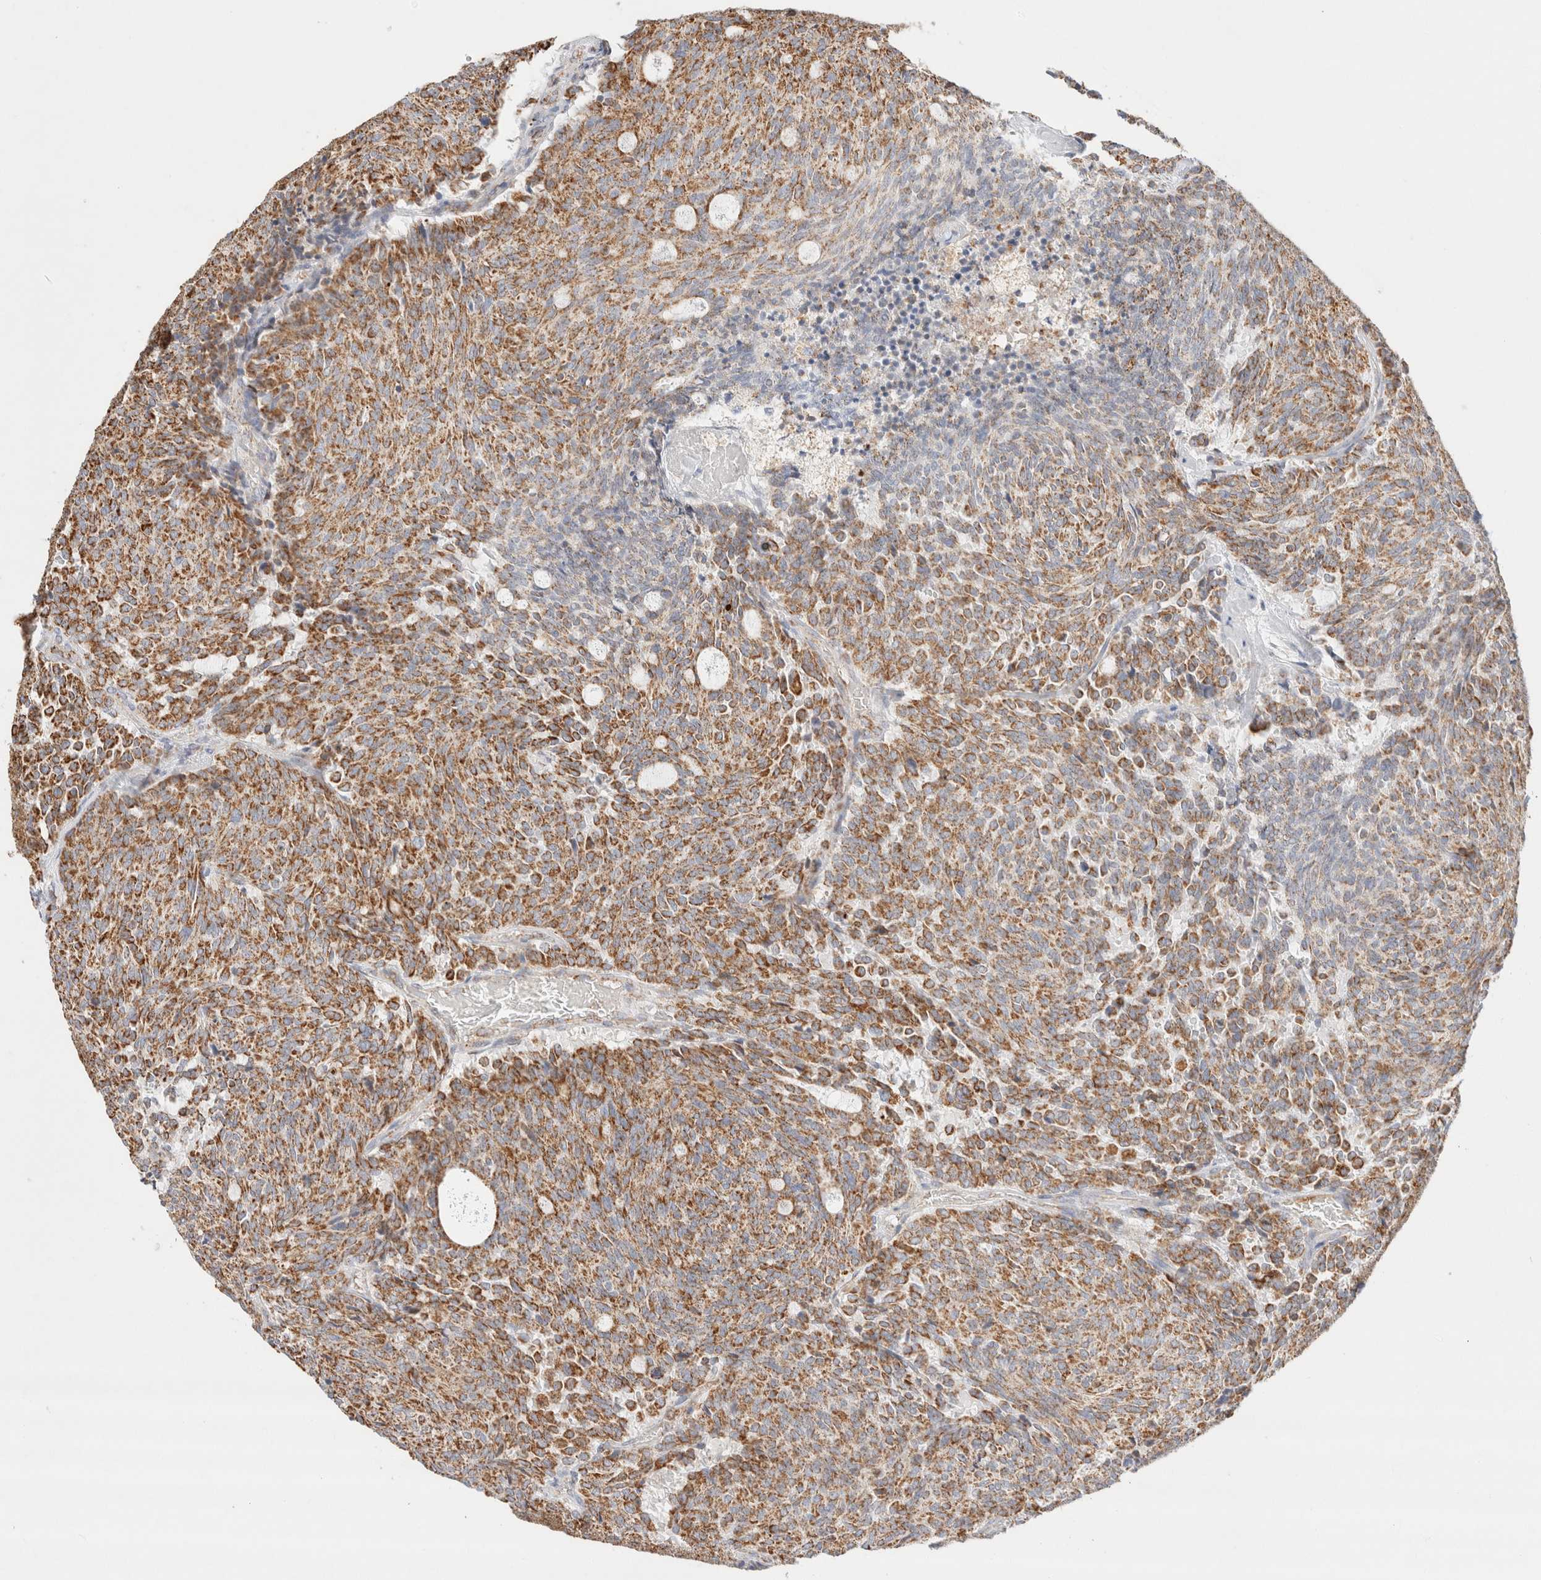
{"staining": {"intensity": "moderate", "quantity": ">75%", "location": "cytoplasmic/membranous"}, "tissue": "carcinoid", "cell_type": "Tumor cells", "image_type": "cancer", "snomed": [{"axis": "morphology", "description": "Carcinoid, malignant, NOS"}, {"axis": "topography", "description": "Pancreas"}], "caption": "Immunohistochemical staining of carcinoid exhibits medium levels of moderate cytoplasmic/membranous protein positivity in approximately >75% of tumor cells.", "gene": "PHB2", "patient": {"sex": "female", "age": 54}}